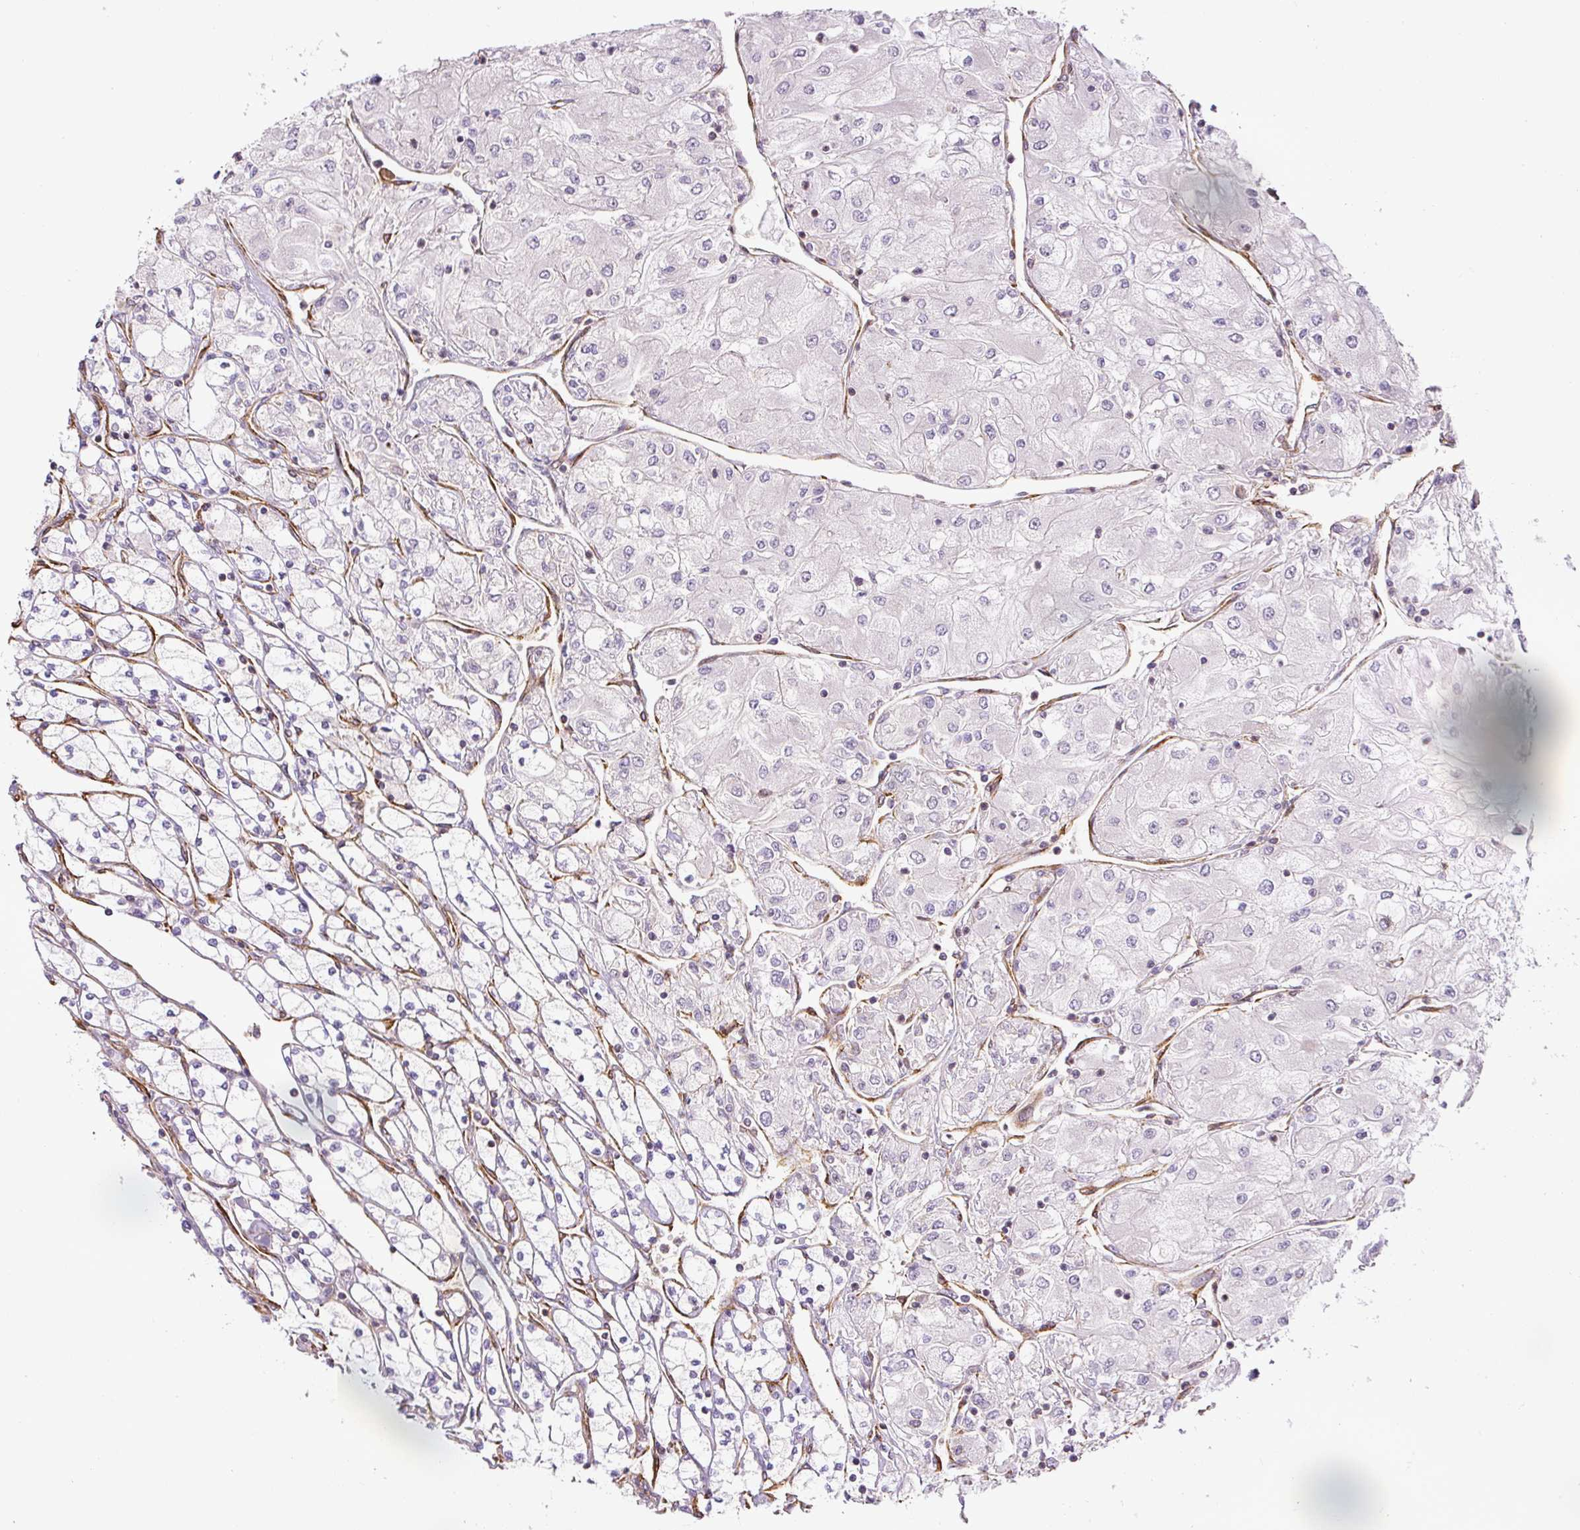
{"staining": {"intensity": "negative", "quantity": "none", "location": "none"}, "tissue": "renal cancer", "cell_type": "Tumor cells", "image_type": "cancer", "snomed": [{"axis": "morphology", "description": "Adenocarcinoma, NOS"}, {"axis": "topography", "description": "Kidney"}], "caption": "High power microscopy image of an immunohistochemistry image of renal cancer (adenocarcinoma), revealing no significant expression in tumor cells.", "gene": "MYL12A", "patient": {"sex": "male", "age": 80}}